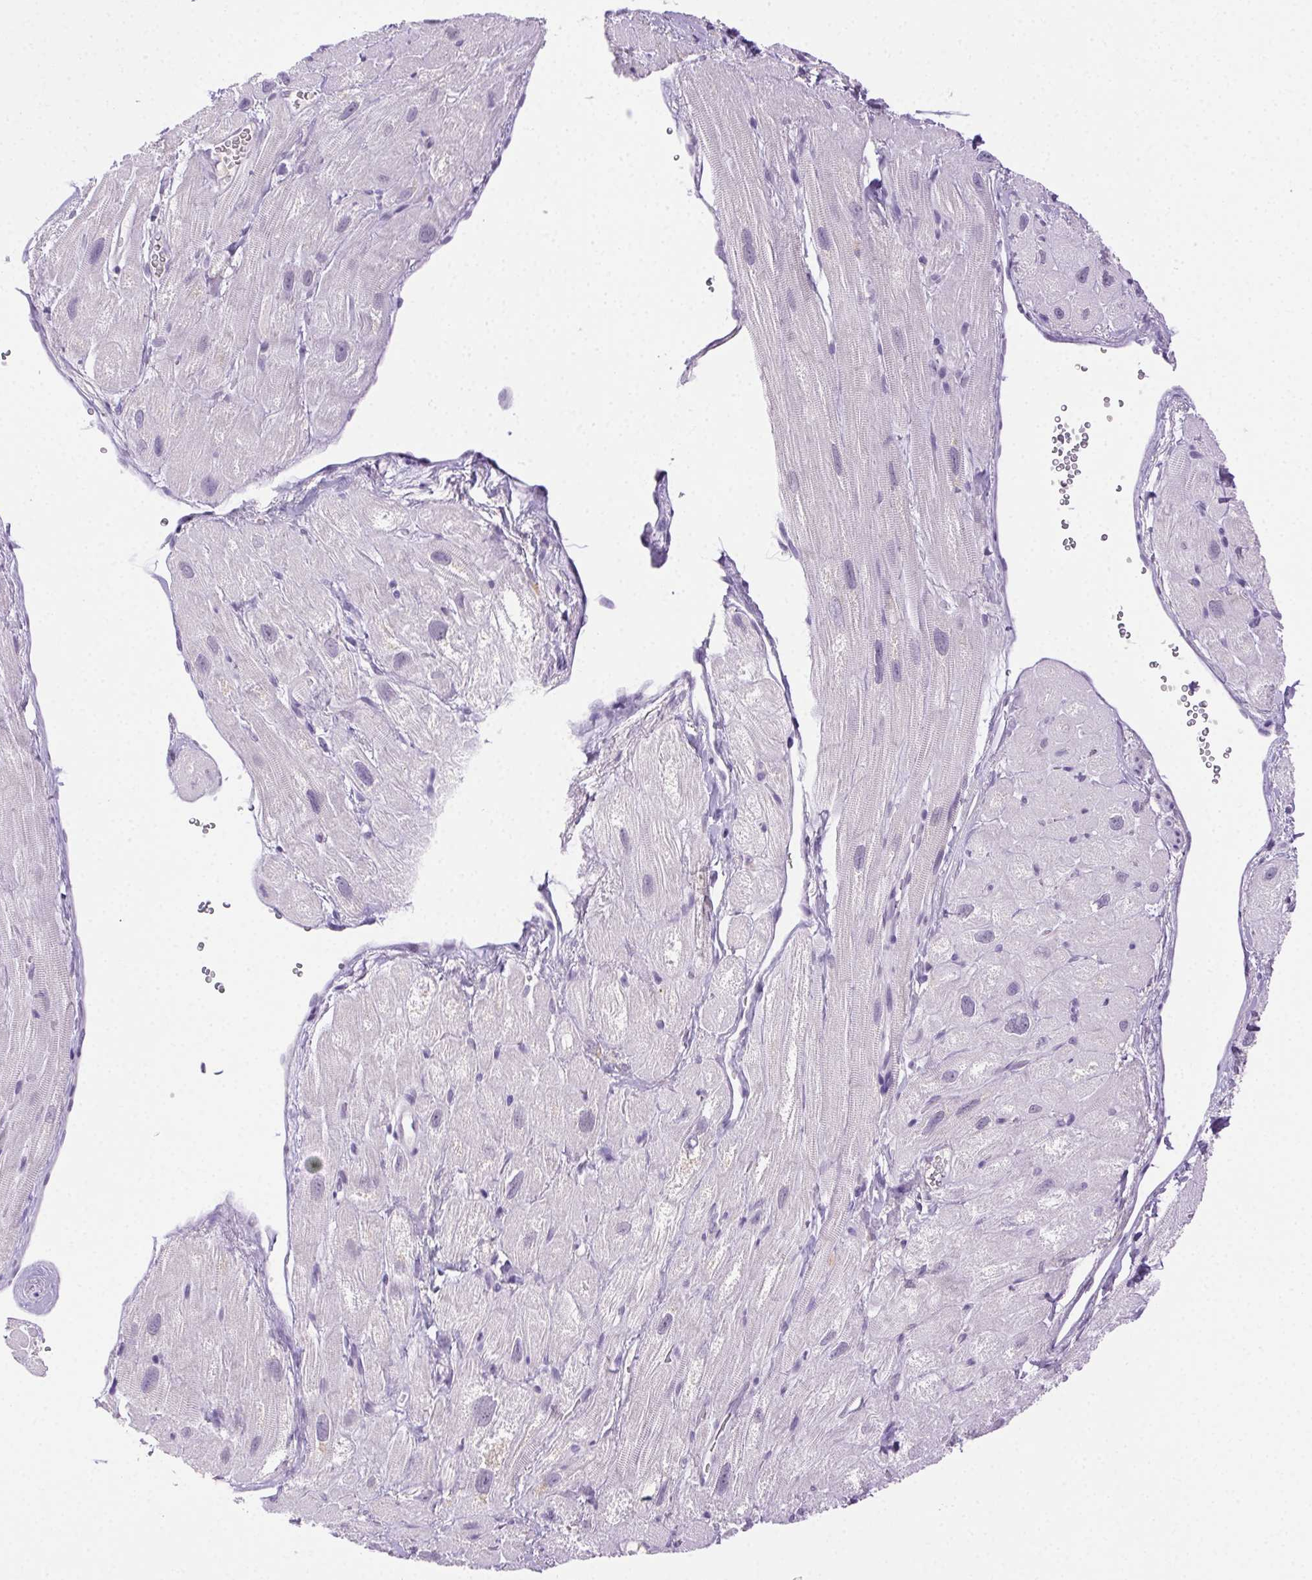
{"staining": {"intensity": "weak", "quantity": "<25%", "location": "cytoplasmic/membranous"}, "tissue": "heart muscle", "cell_type": "Cardiomyocytes", "image_type": "normal", "snomed": [{"axis": "morphology", "description": "Normal tissue, NOS"}, {"axis": "topography", "description": "Heart"}], "caption": "This is an immunohistochemistry photomicrograph of unremarkable human heart muscle. There is no staining in cardiomyocytes.", "gene": "CLDN10", "patient": {"sex": "female", "age": 62}}